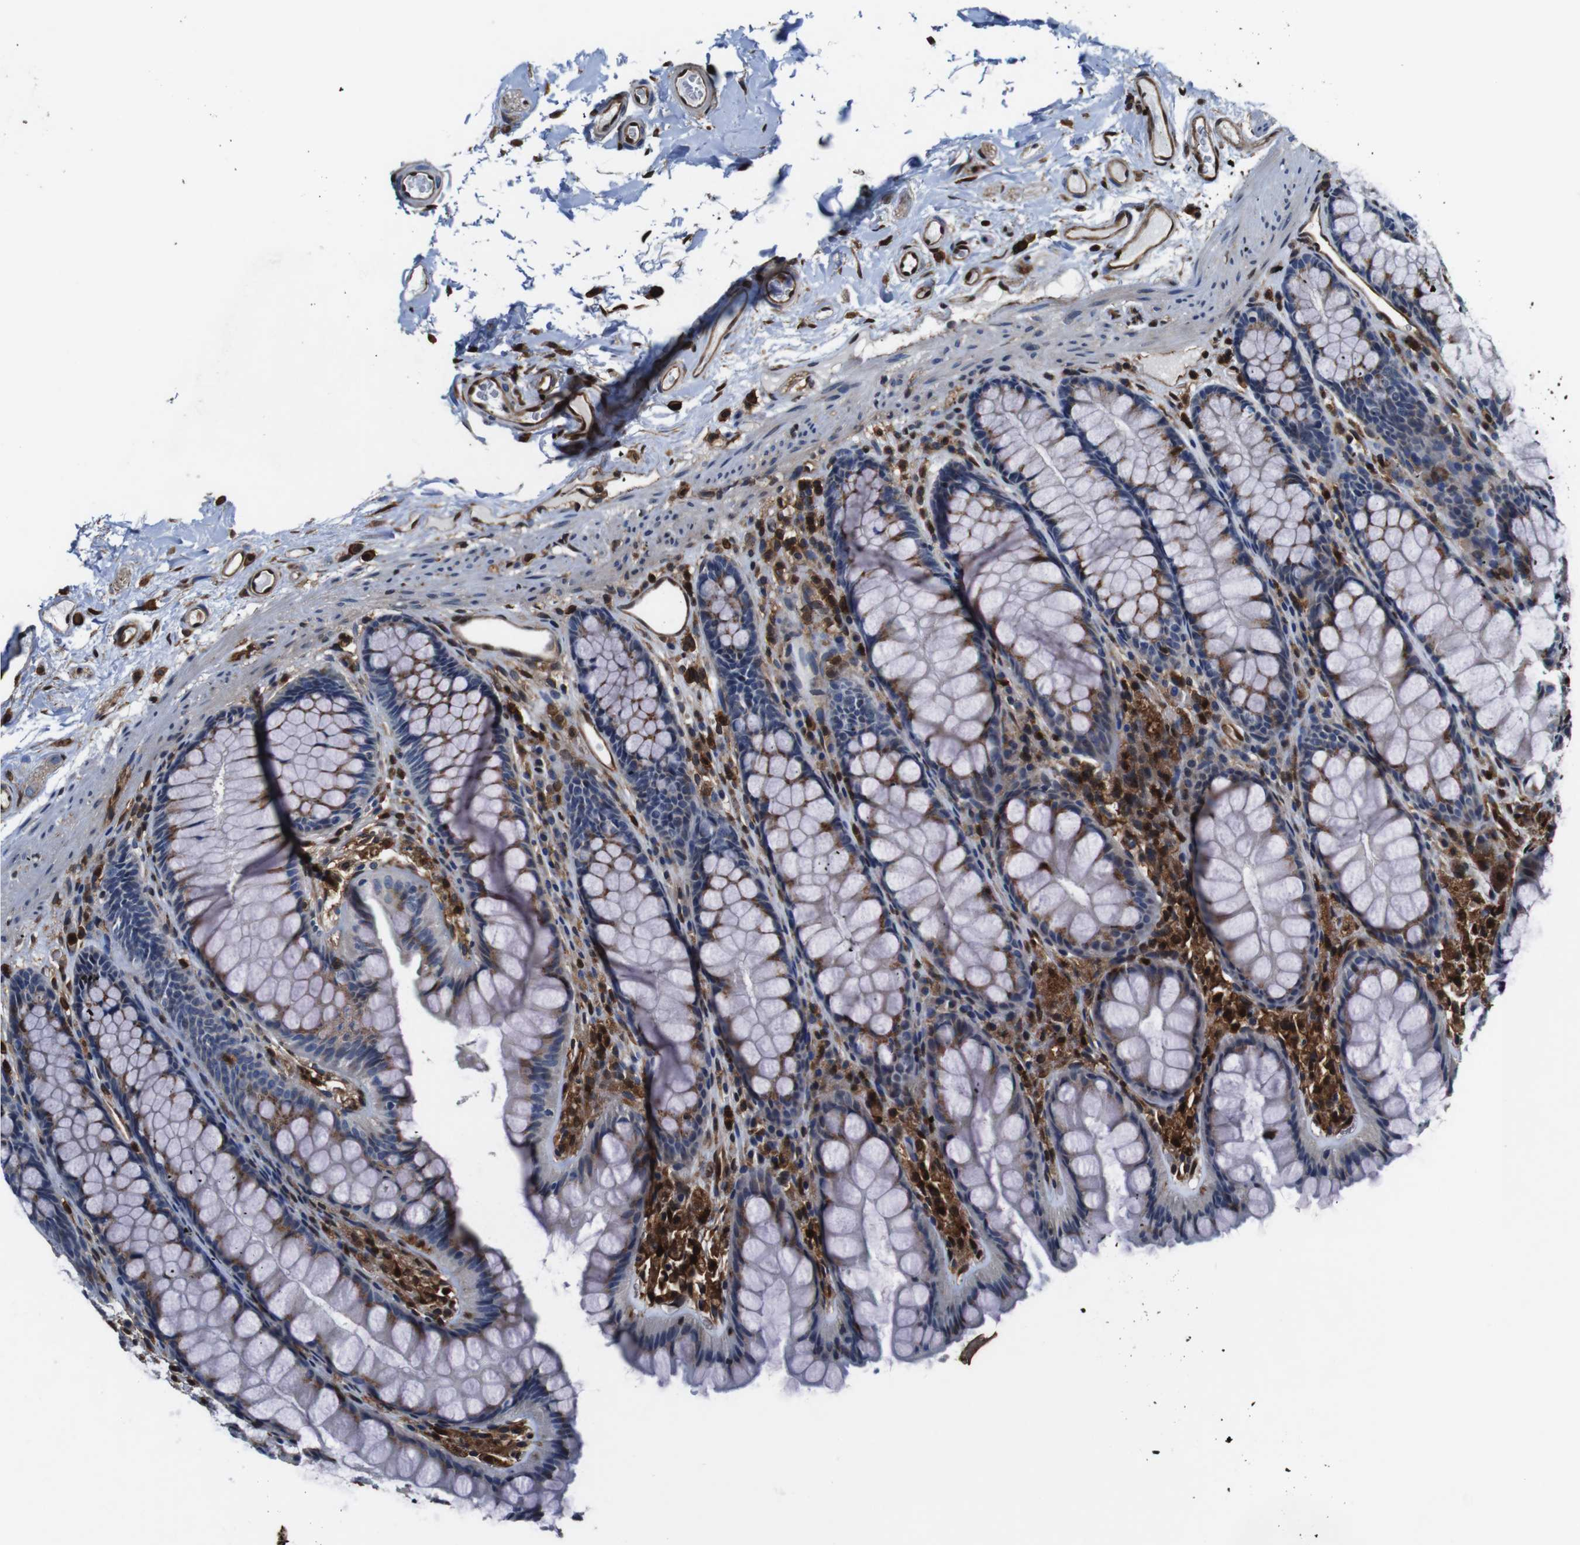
{"staining": {"intensity": "moderate", "quantity": ">75%", "location": "cytoplasmic/membranous,nuclear"}, "tissue": "colon", "cell_type": "Endothelial cells", "image_type": "normal", "snomed": [{"axis": "morphology", "description": "Normal tissue, NOS"}, {"axis": "topography", "description": "Colon"}], "caption": "A photomicrograph showing moderate cytoplasmic/membranous,nuclear staining in approximately >75% of endothelial cells in benign colon, as visualized by brown immunohistochemical staining.", "gene": "ANXA1", "patient": {"sex": "female", "age": 55}}